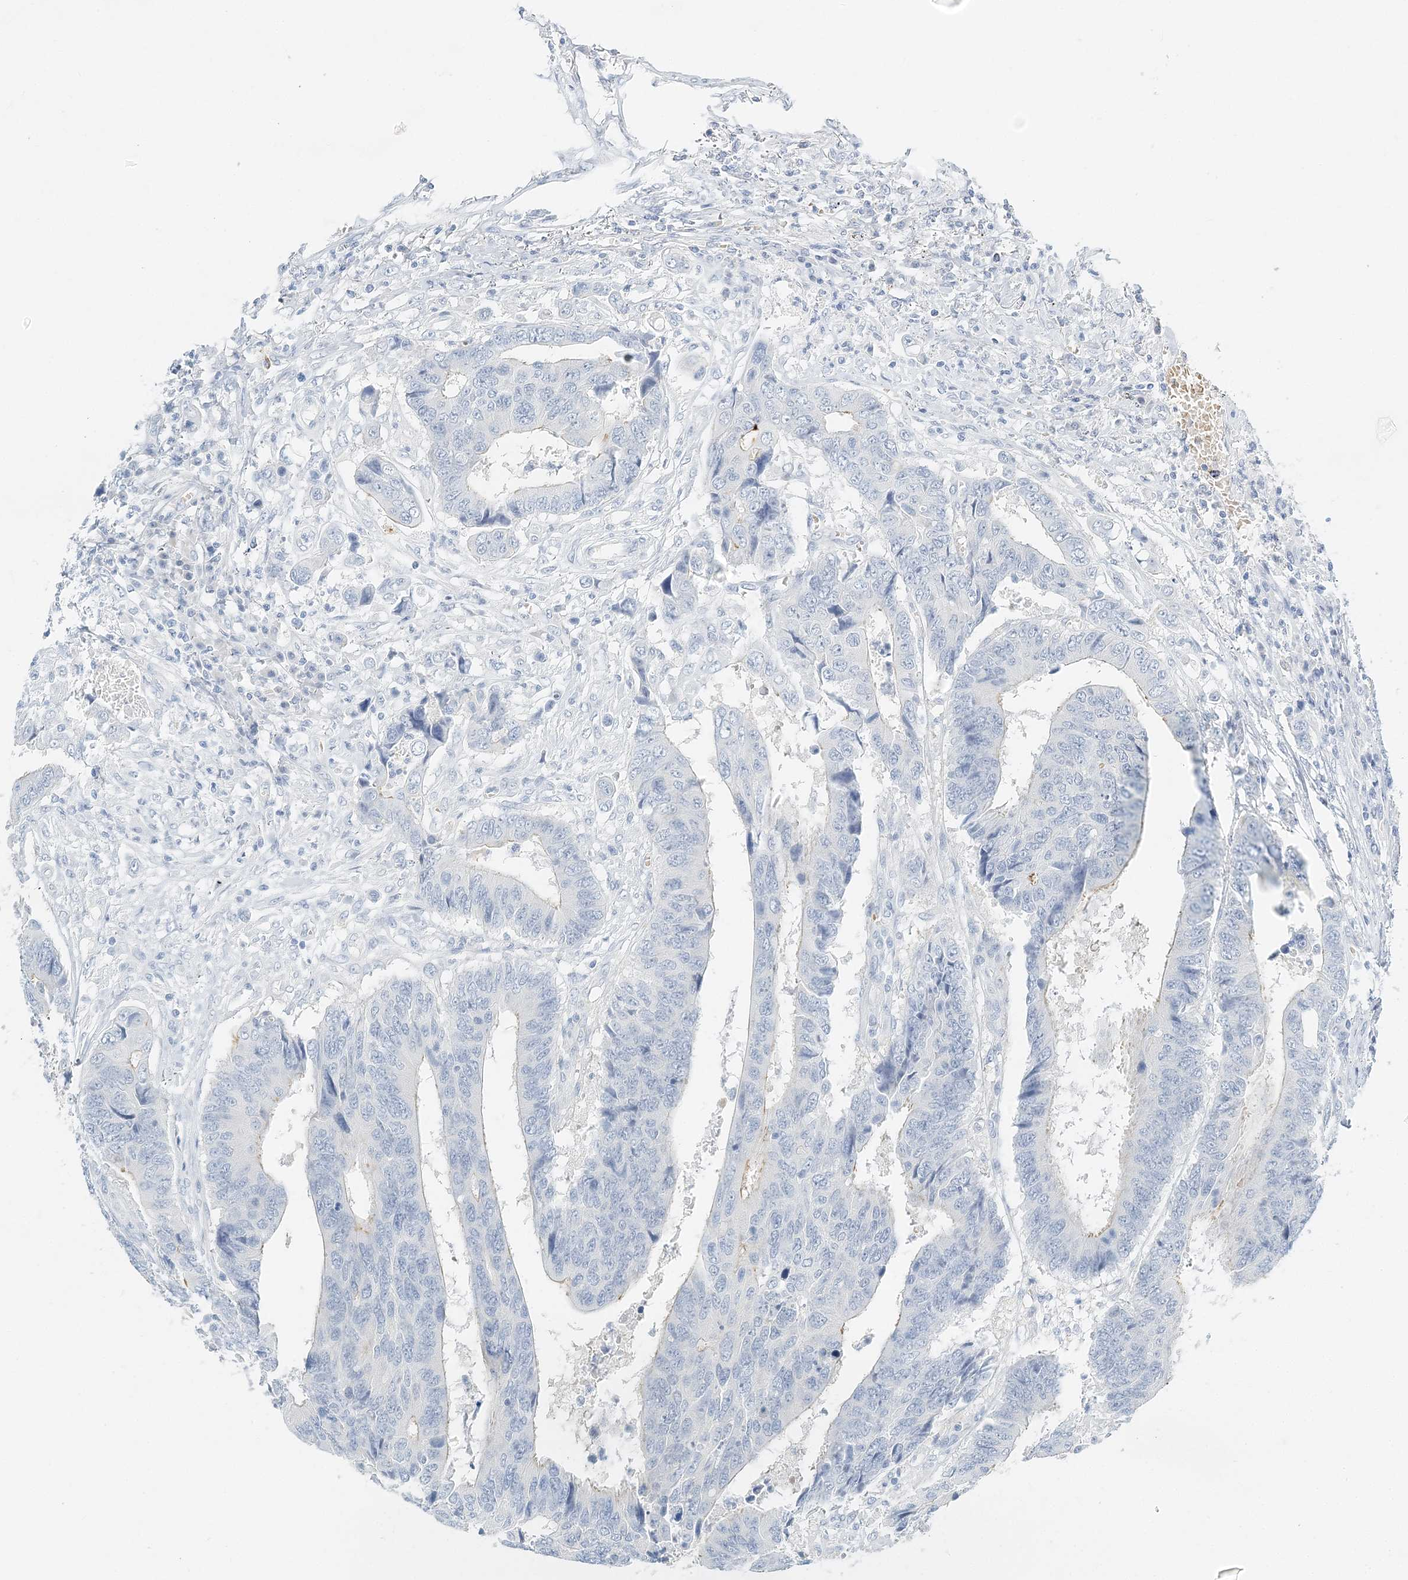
{"staining": {"intensity": "negative", "quantity": "none", "location": "none"}, "tissue": "colorectal cancer", "cell_type": "Tumor cells", "image_type": "cancer", "snomed": [{"axis": "morphology", "description": "Adenocarcinoma, NOS"}, {"axis": "topography", "description": "Rectum"}], "caption": "Micrograph shows no protein expression in tumor cells of adenocarcinoma (colorectal) tissue.", "gene": "VILL", "patient": {"sex": "male", "age": 84}}